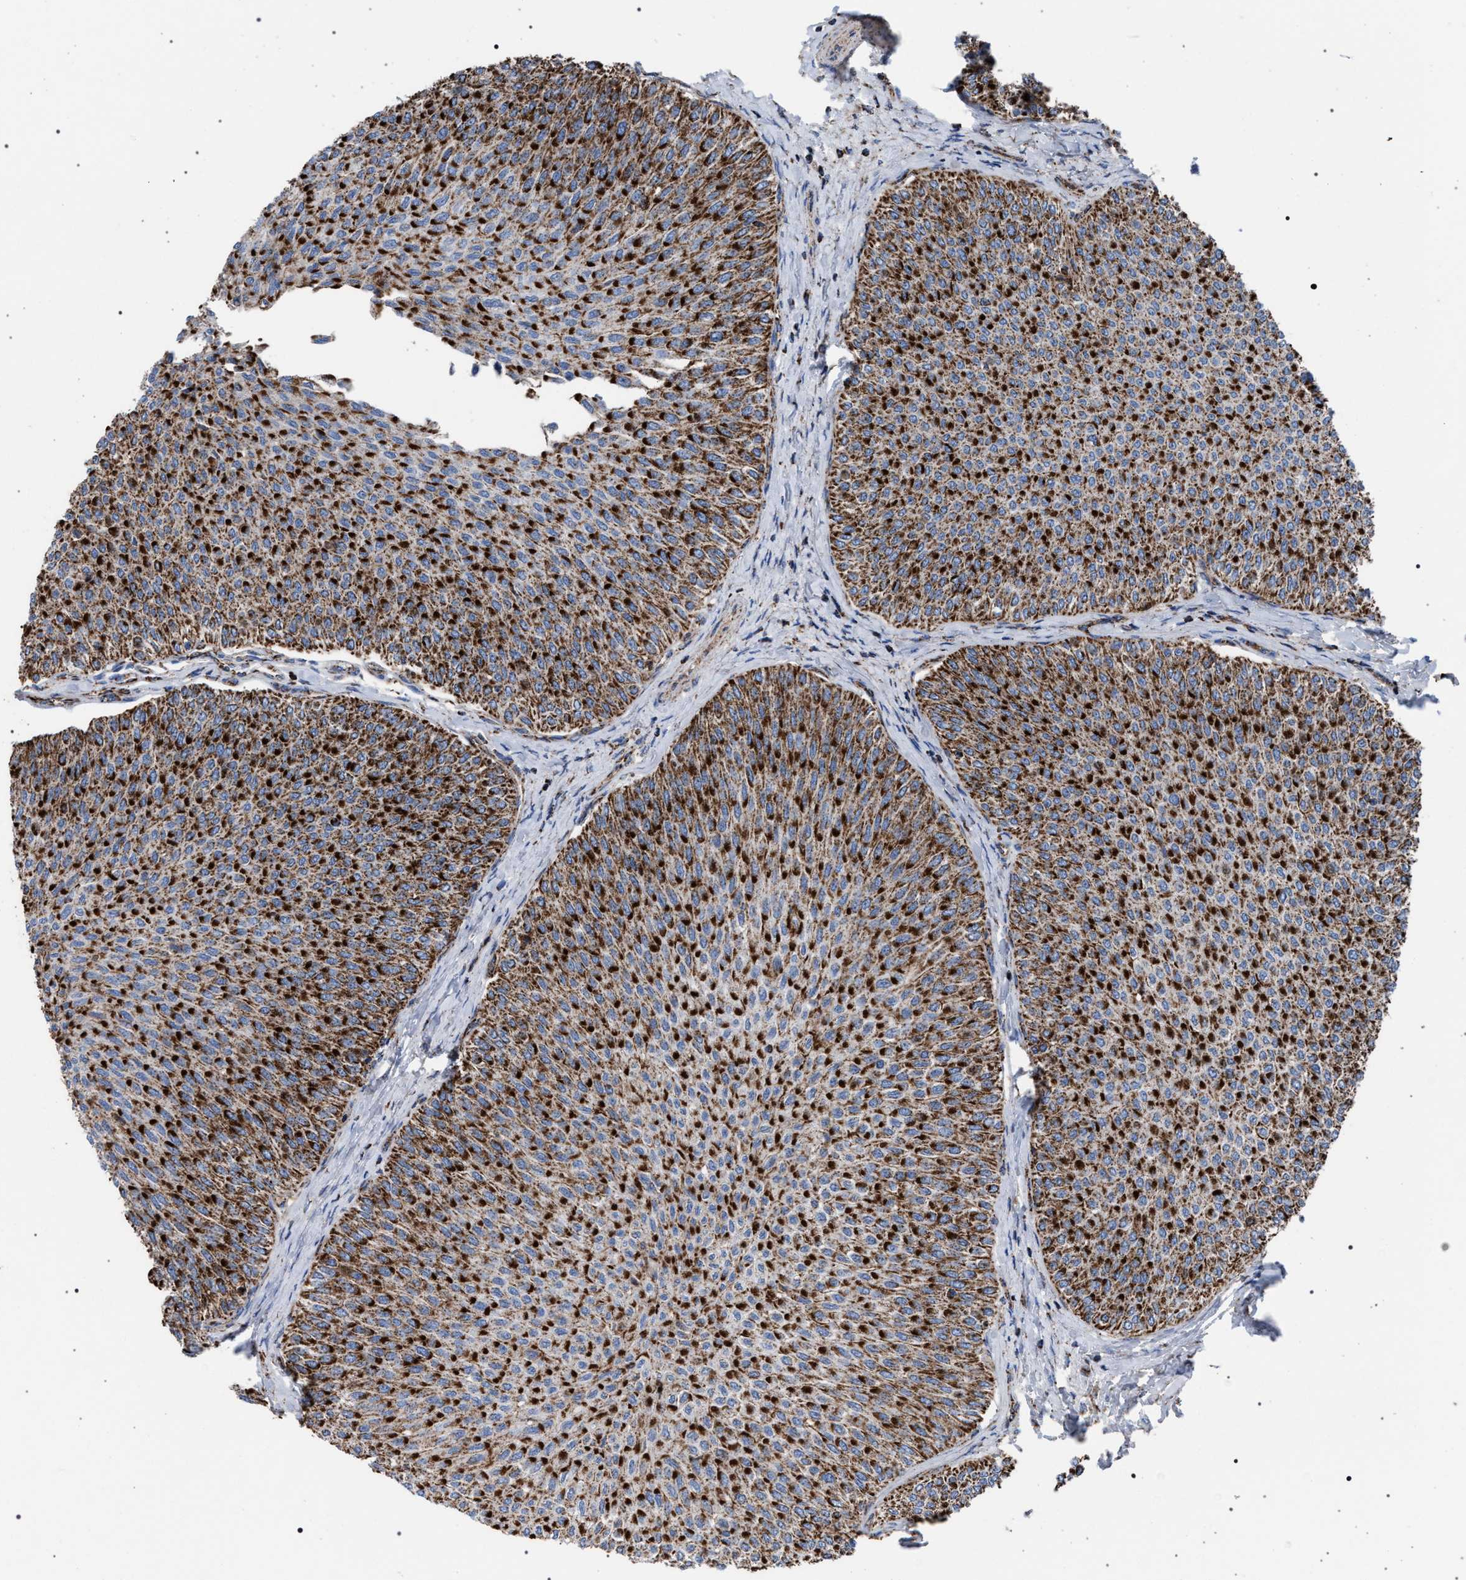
{"staining": {"intensity": "strong", "quantity": ">75%", "location": "cytoplasmic/membranous"}, "tissue": "urothelial cancer", "cell_type": "Tumor cells", "image_type": "cancer", "snomed": [{"axis": "morphology", "description": "Urothelial carcinoma, Low grade"}, {"axis": "topography", "description": "Urinary bladder"}], "caption": "Immunohistochemistry (IHC) photomicrograph of neoplastic tissue: human urothelial cancer stained using immunohistochemistry displays high levels of strong protein expression localized specifically in the cytoplasmic/membranous of tumor cells, appearing as a cytoplasmic/membranous brown color.", "gene": "VPS13A", "patient": {"sex": "male", "age": 78}}